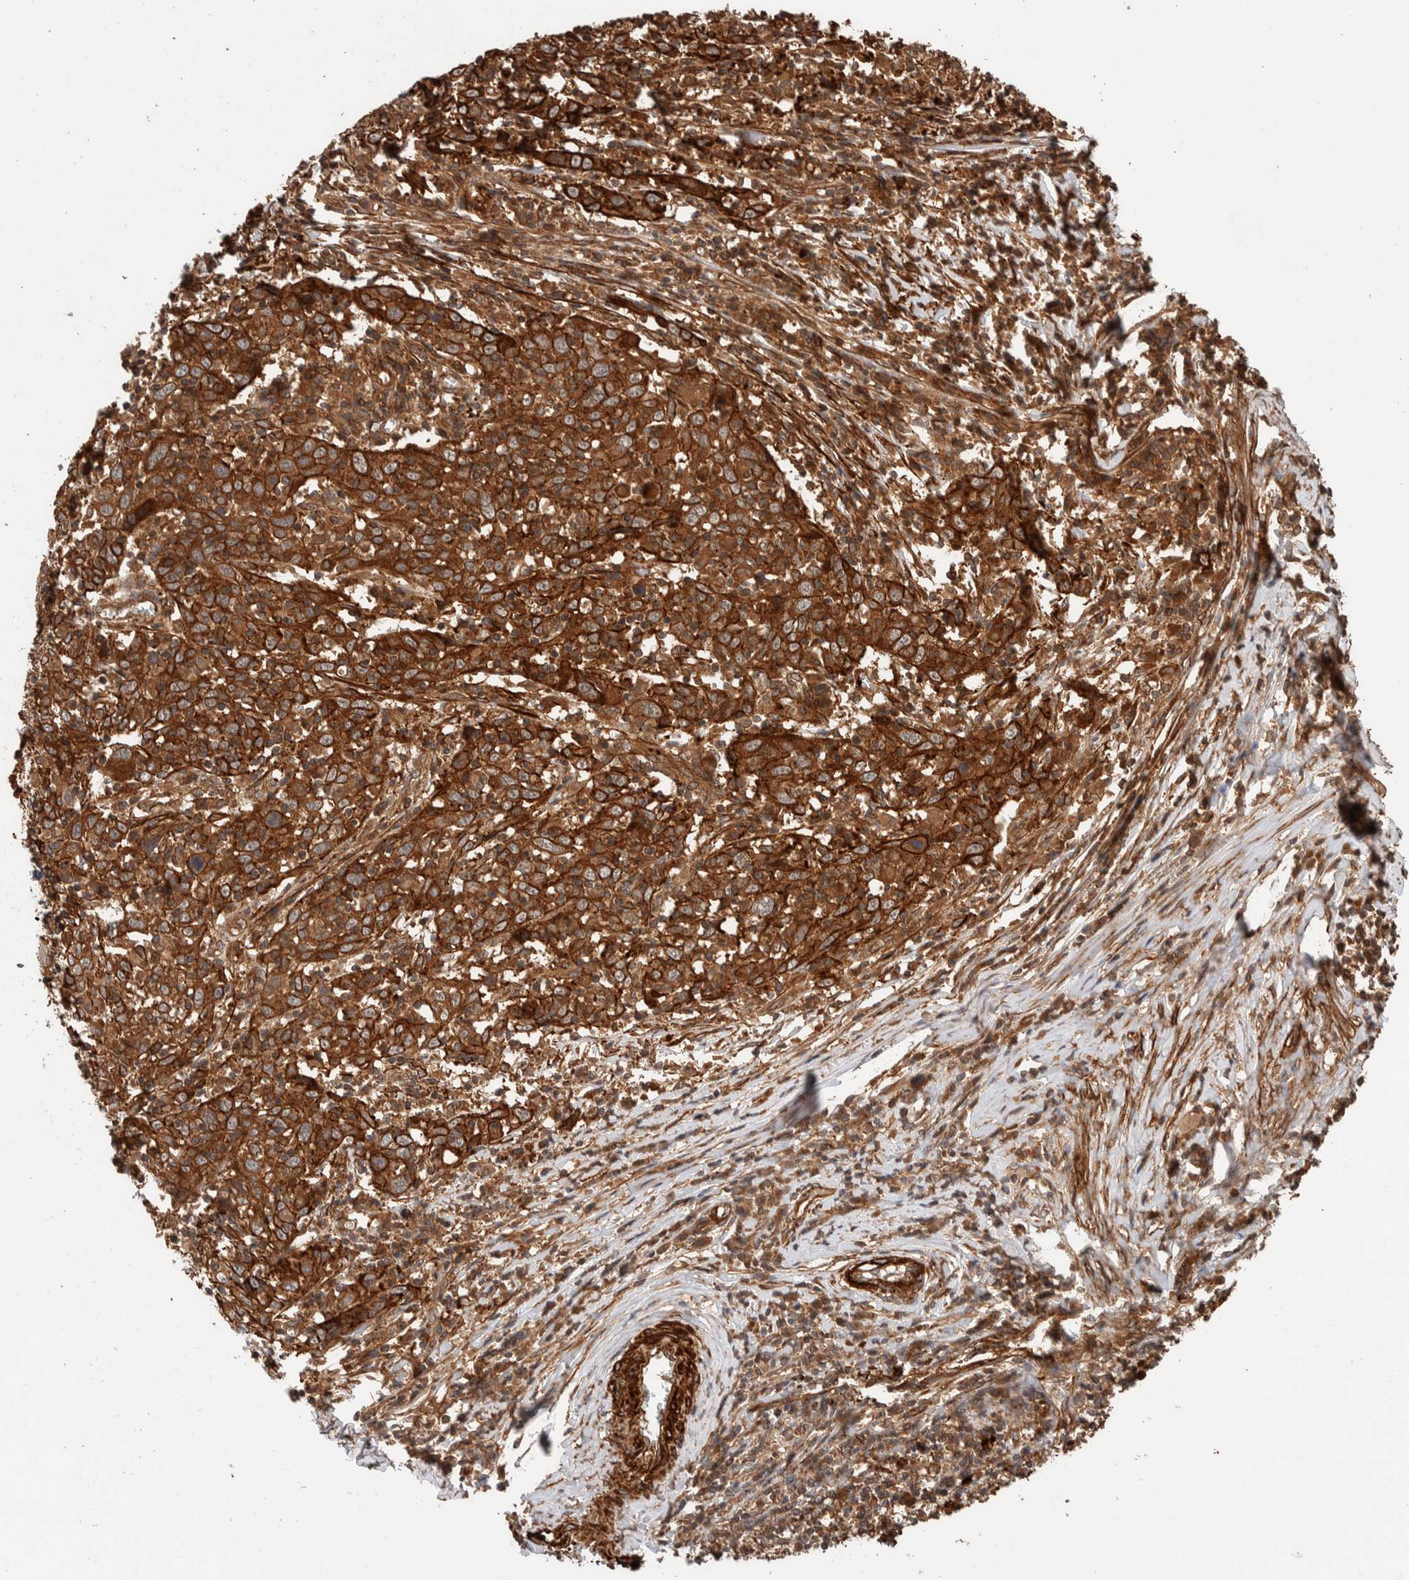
{"staining": {"intensity": "strong", "quantity": "25%-75%", "location": "cytoplasmic/membranous"}, "tissue": "cervical cancer", "cell_type": "Tumor cells", "image_type": "cancer", "snomed": [{"axis": "morphology", "description": "Squamous cell carcinoma, NOS"}, {"axis": "topography", "description": "Cervix"}], "caption": "Tumor cells exhibit high levels of strong cytoplasmic/membranous staining in about 25%-75% of cells in human cervical cancer (squamous cell carcinoma).", "gene": "SYNRG", "patient": {"sex": "female", "age": 46}}